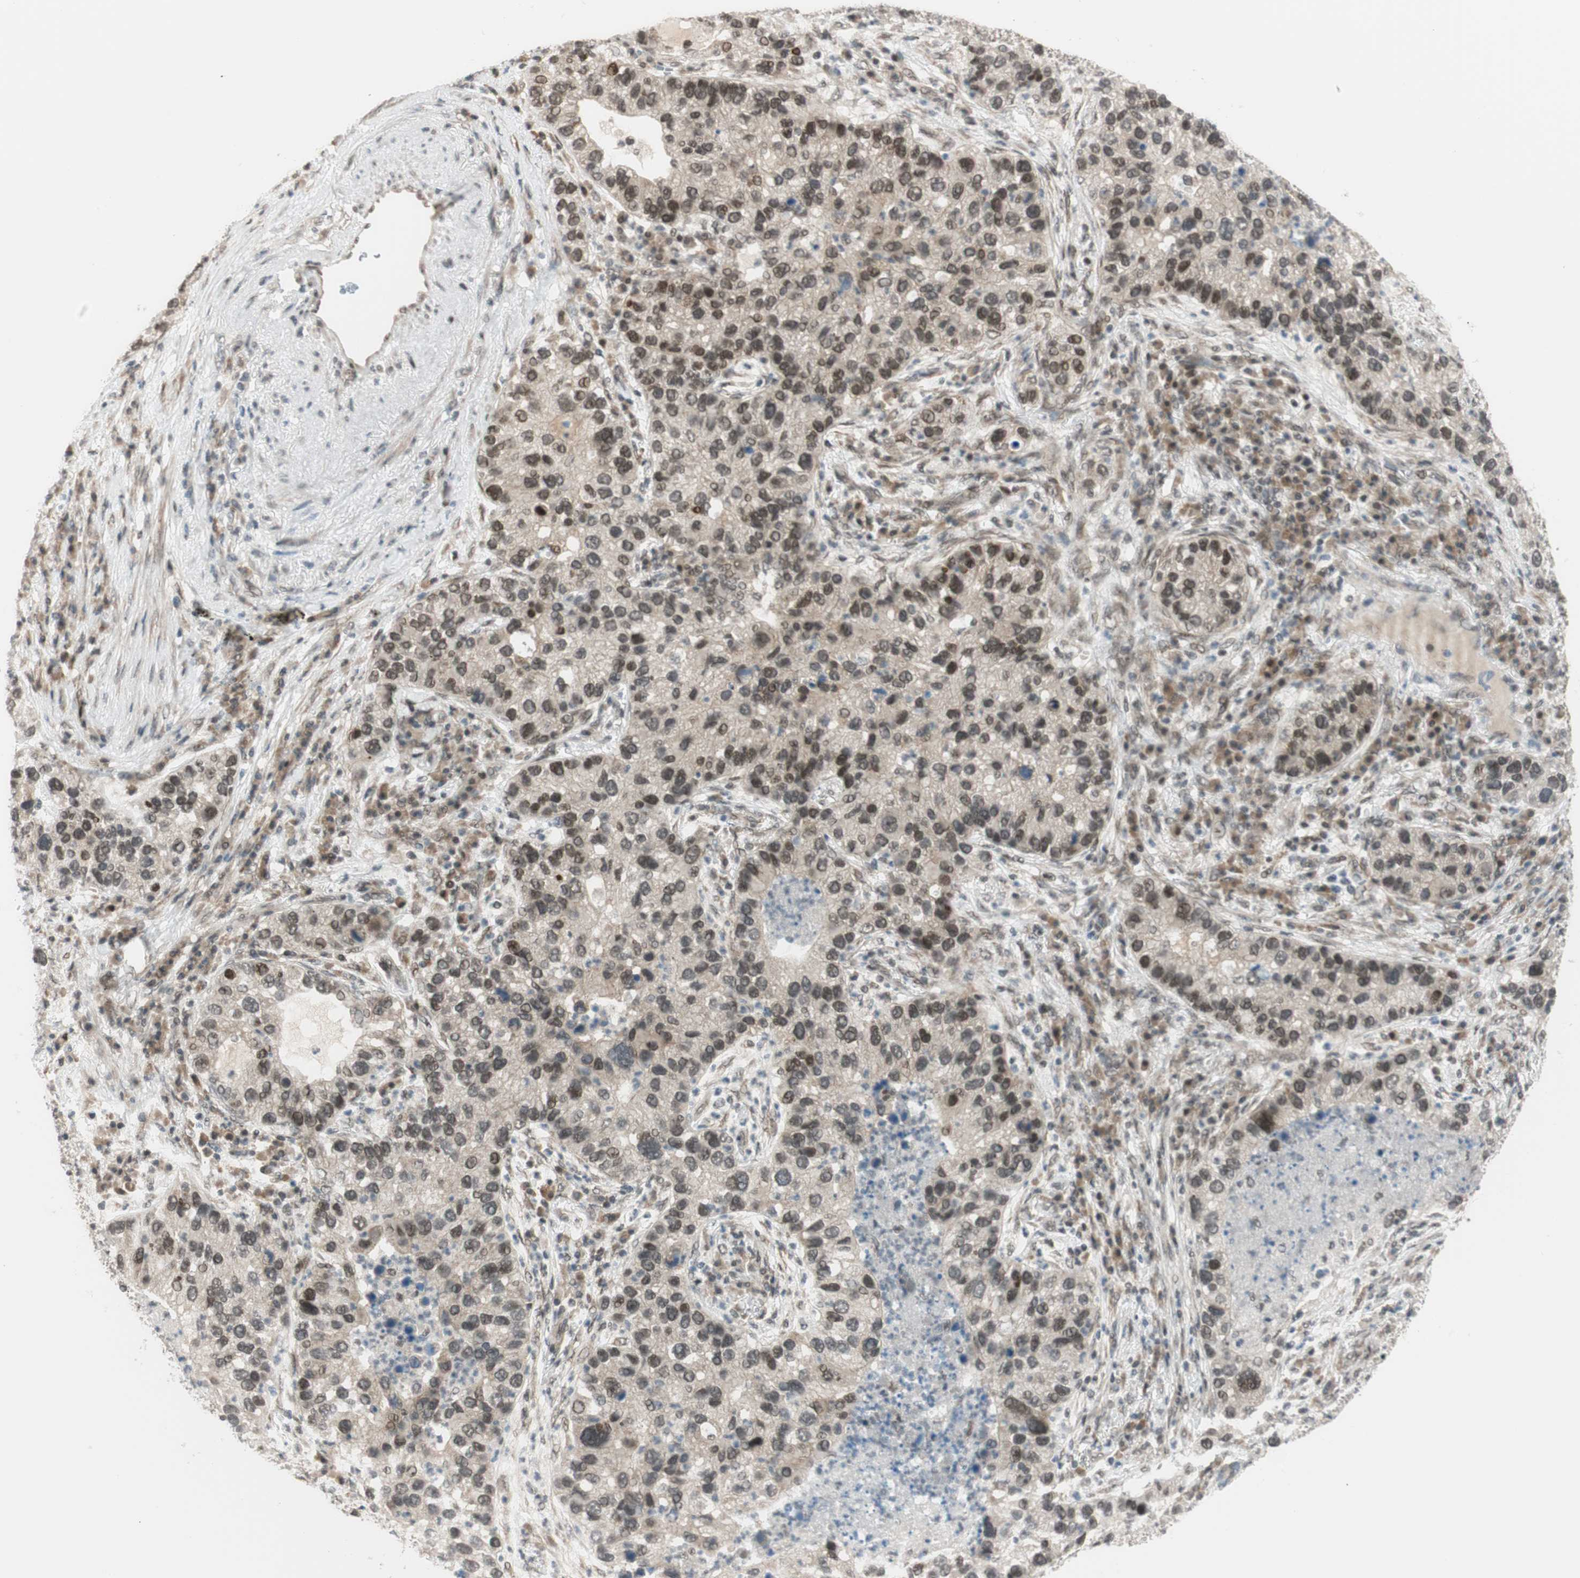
{"staining": {"intensity": "weak", "quantity": ">75%", "location": "cytoplasmic/membranous,nuclear"}, "tissue": "lung cancer", "cell_type": "Tumor cells", "image_type": "cancer", "snomed": [{"axis": "morphology", "description": "Normal tissue, NOS"}, {"axis": "morphology", "description": "Adenocarcinoma, NOS"}, {"axis": "topography", "description": "Bronchus"}, {"axis": "topography", "description": "Lung"}], "caption": "IHC histopathology image of adenocarcinoma (lung) stained for a protein (brown), which demonstrates low levels of weak cytoplasmic/membranous and nuclear expression in approximately >75% of tumor cells.", "gene": "BRMS1", "patient": {"sex": "male", "age": 54}}